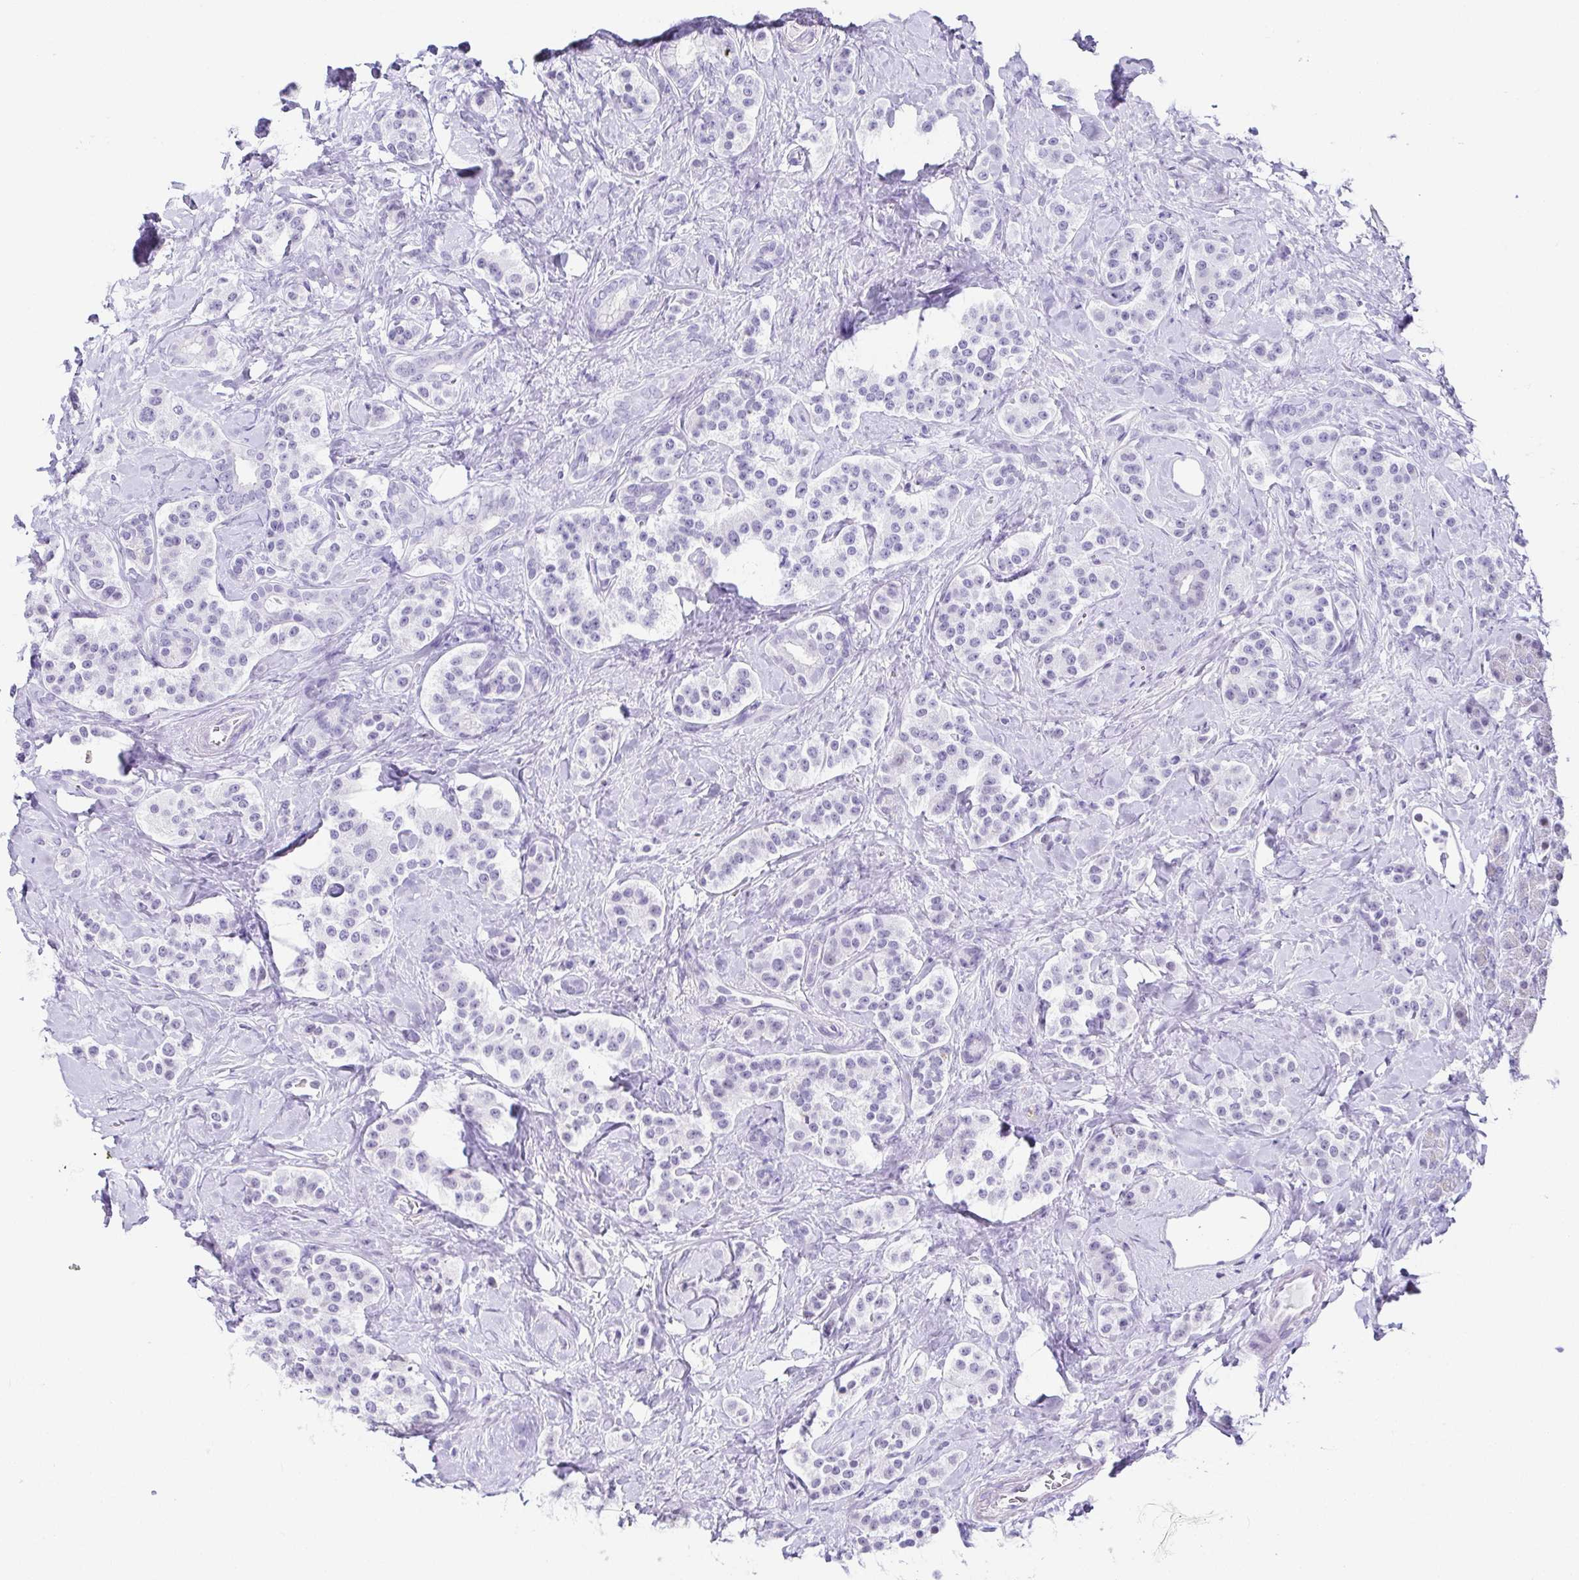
{"staining": {"intensity": "negative", "quantity": "none", "location": "none"}, "tissue": "carcinoid", "cell_type": "Tumor cells", "image_type": "cancer", "snomed": [{"axis": "morphology", "description": "Normal tissue, NOS"}, {"axis": "morphology", "description": "Carcinoid, malignant, NOS"}, {"axis": "topography", "description": "Pancreas"}], "caption": "There is no significant positivity in tumor cells of carcinoid (malignant).", "gene": "ESX1", "patient": {"sex": "male", "age": 36}}